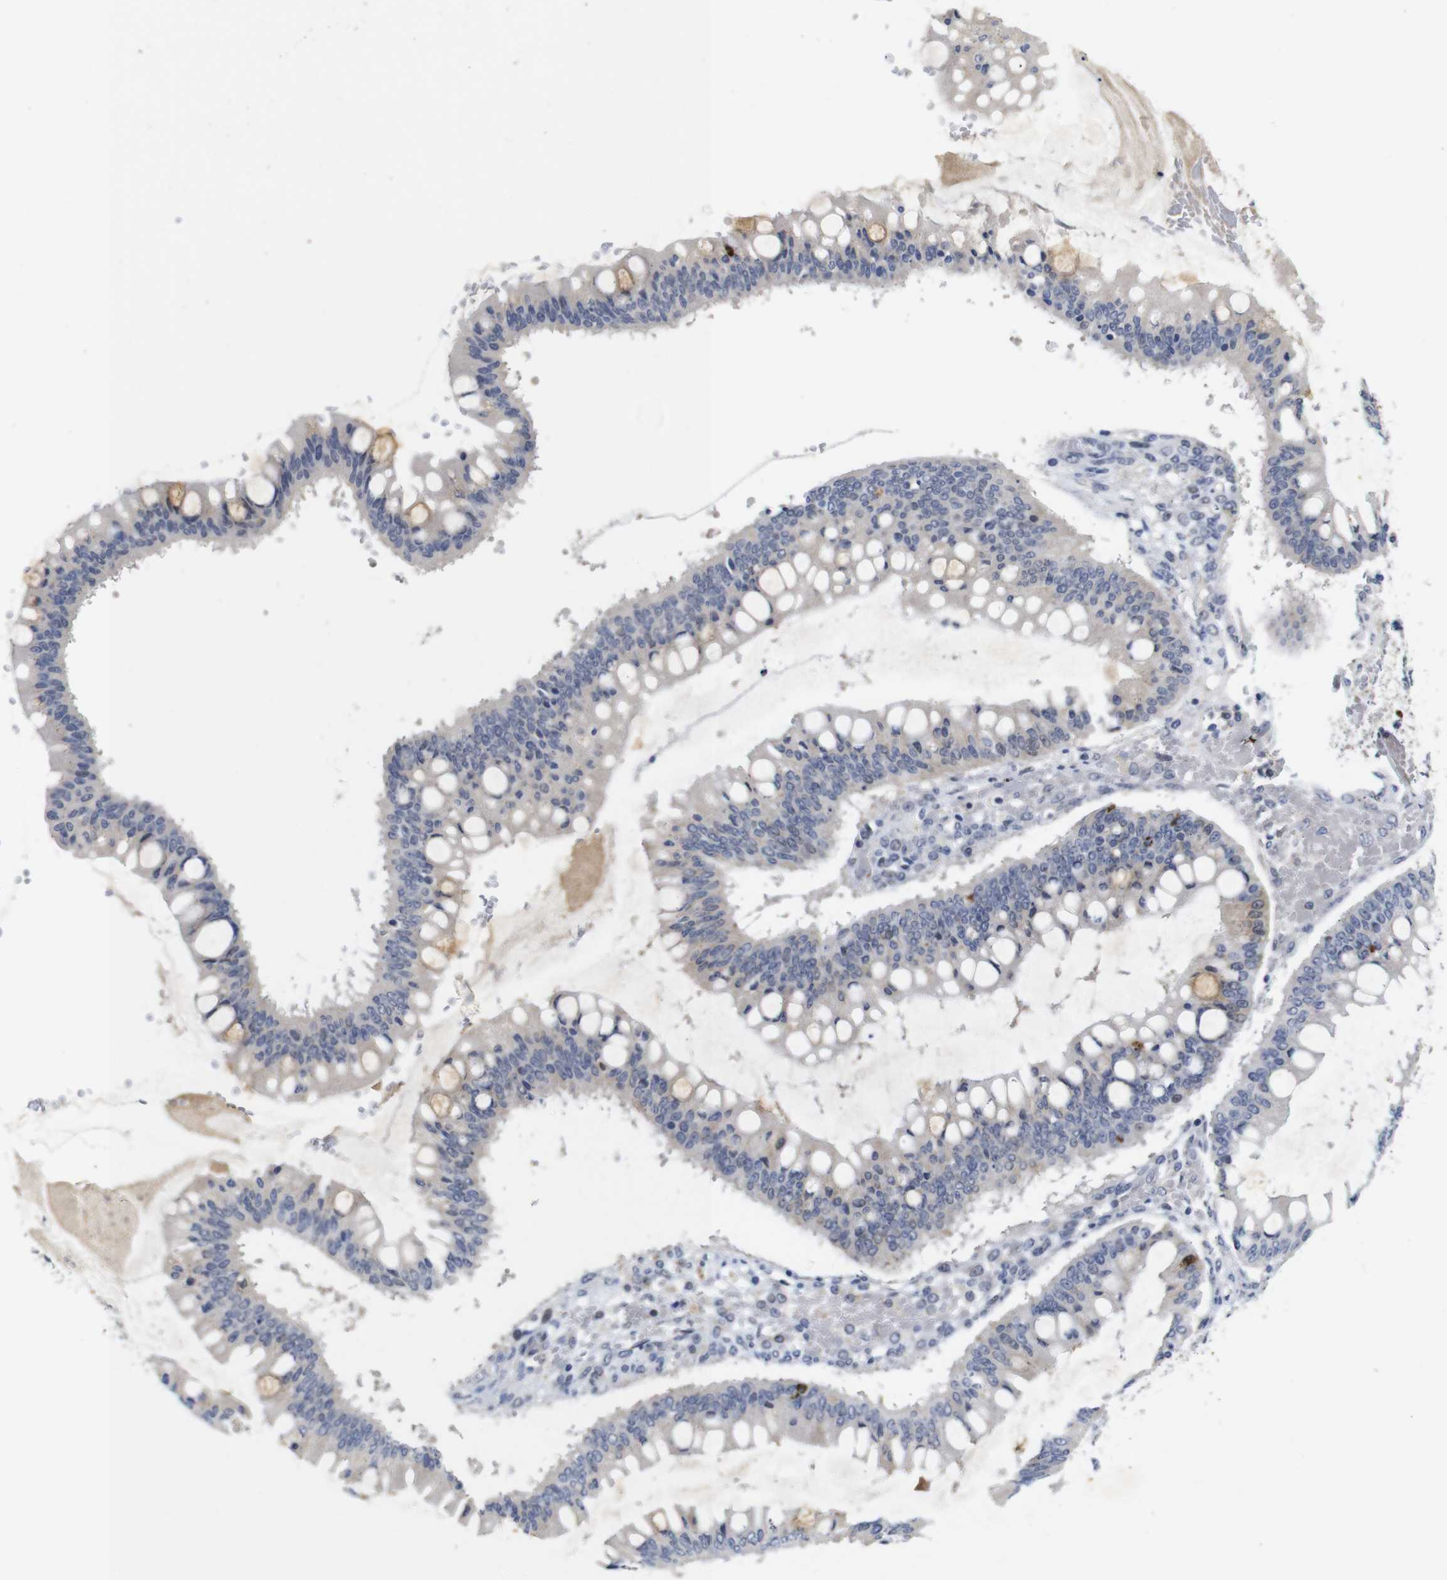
{"staining": {"intensity": "negative", "quantity": "none", "location": "none"}, "tissue": "ovarian cancer", "cell_type": "Tumor cells", "image_type": "cancer", "snomed": [{"axis": "morphology", "description": "Cystadenocarcinoma, mucinous, NOS"}, {"axis": "topography", "description": "Ovary"}], "caption": "Immunohistochemistry histopathology image of human ovarian mucinous cystadenocarcinoma stained for a protein (brown), which displays no positivity in tumor cells.", "gene": "FURIN", "patient": {"sex": "female", "age": 73}}